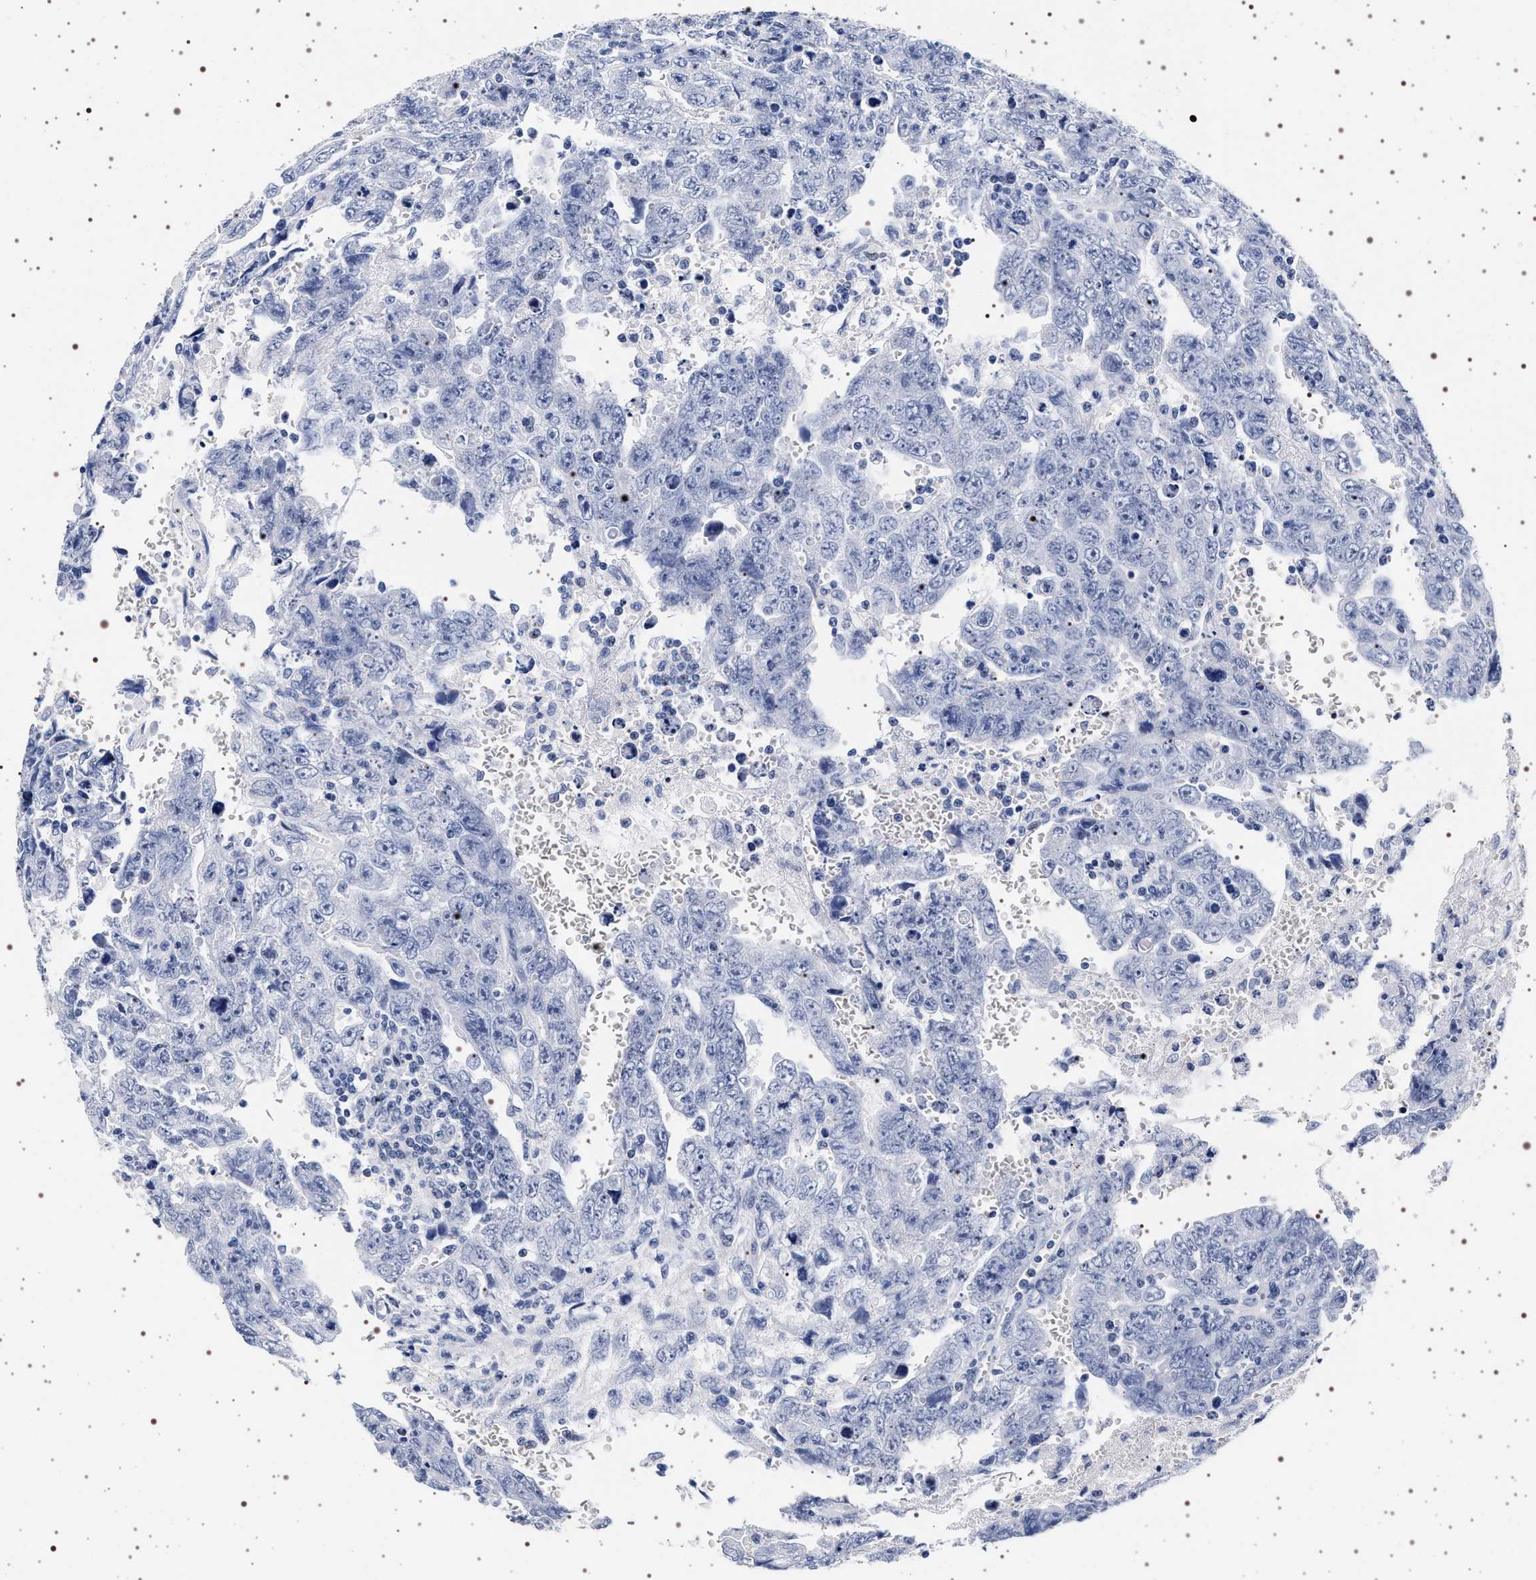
{"staining": {"intensity": "negative", "quantity": "none", "location": "none"}, "tissue": "testis cancer", "cell_type": "Tumor cells", "image_type": "cancer", "snomed": [{"axis": "morphology", "description": "Carcinoma, Embryonal, NOS"}, {"axis": "topography", "description": "Testis"}], "caption": "Tumor cells show no significant staining in testis cancer.", "gene": "SYN1", "patient": {"sex": "male", "age": 28}}